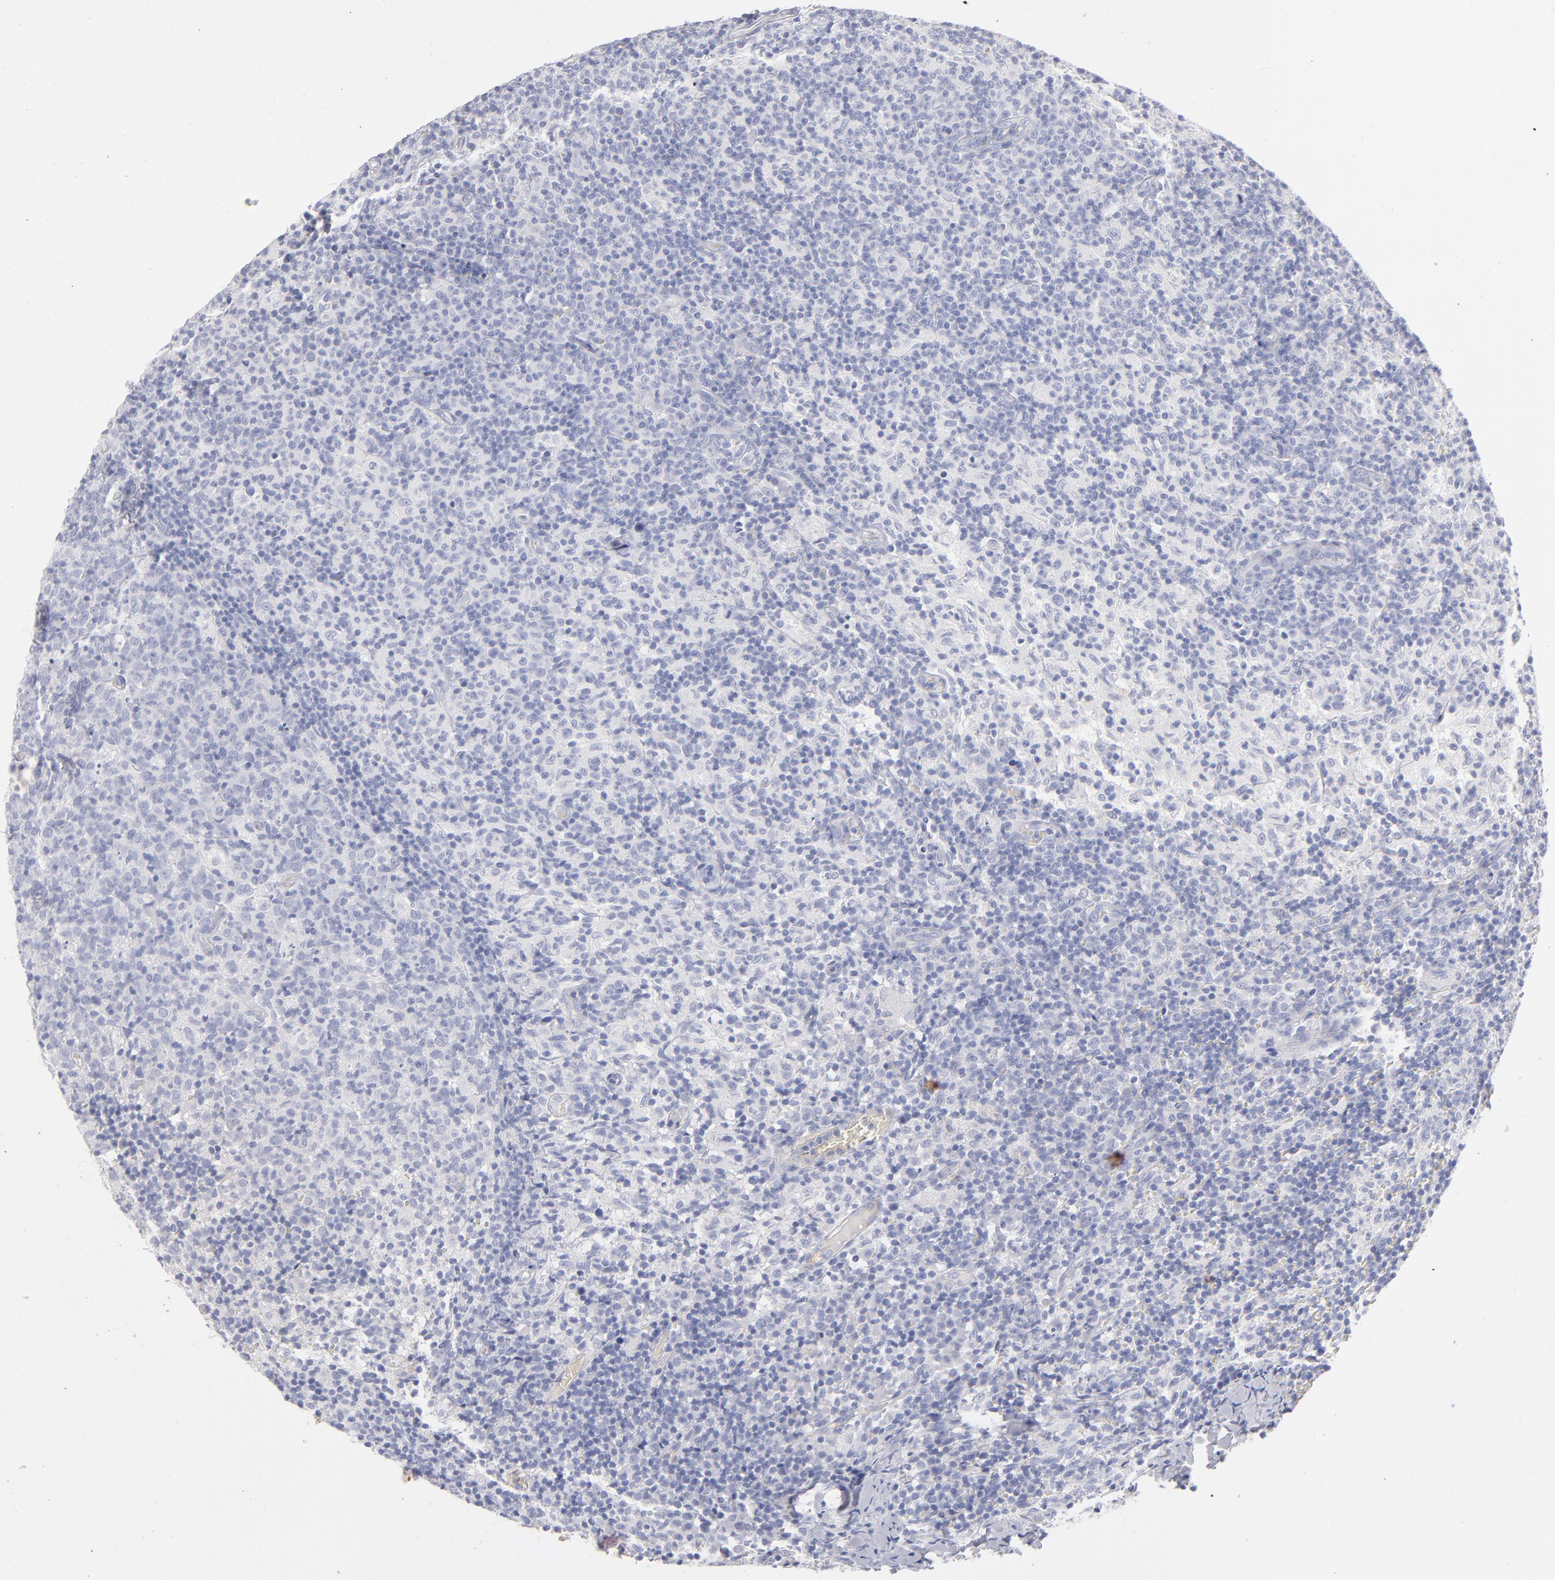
{"staining": {"intensity": "negative", "quantity": "none", "location": "none"}, "tissue": "lymph node", "cell_type": "Germinal center cells", "image_type": "normal", "snomed": [{"axis": "morphology", "description": "Normal tissue, NOS"}, {"axis": "morphology", "description": "Inflammation, NOS"}, {"axis": "topography", "description": "Lymph node"}], "caption": "This histopathology image is of unremarkable lymph node stained with immunohistochemistry to label a protein in brown with the nuclei are counter-stained blue. There is no positivity in germinal center cells. The staining was performed using DAB to visualize the protein expression in brown, while the nuclei were stained in blue with hematoxylin (Magnification: 20x).", "gene": "HP", "patient": {"sex": "male", "age": 55}}